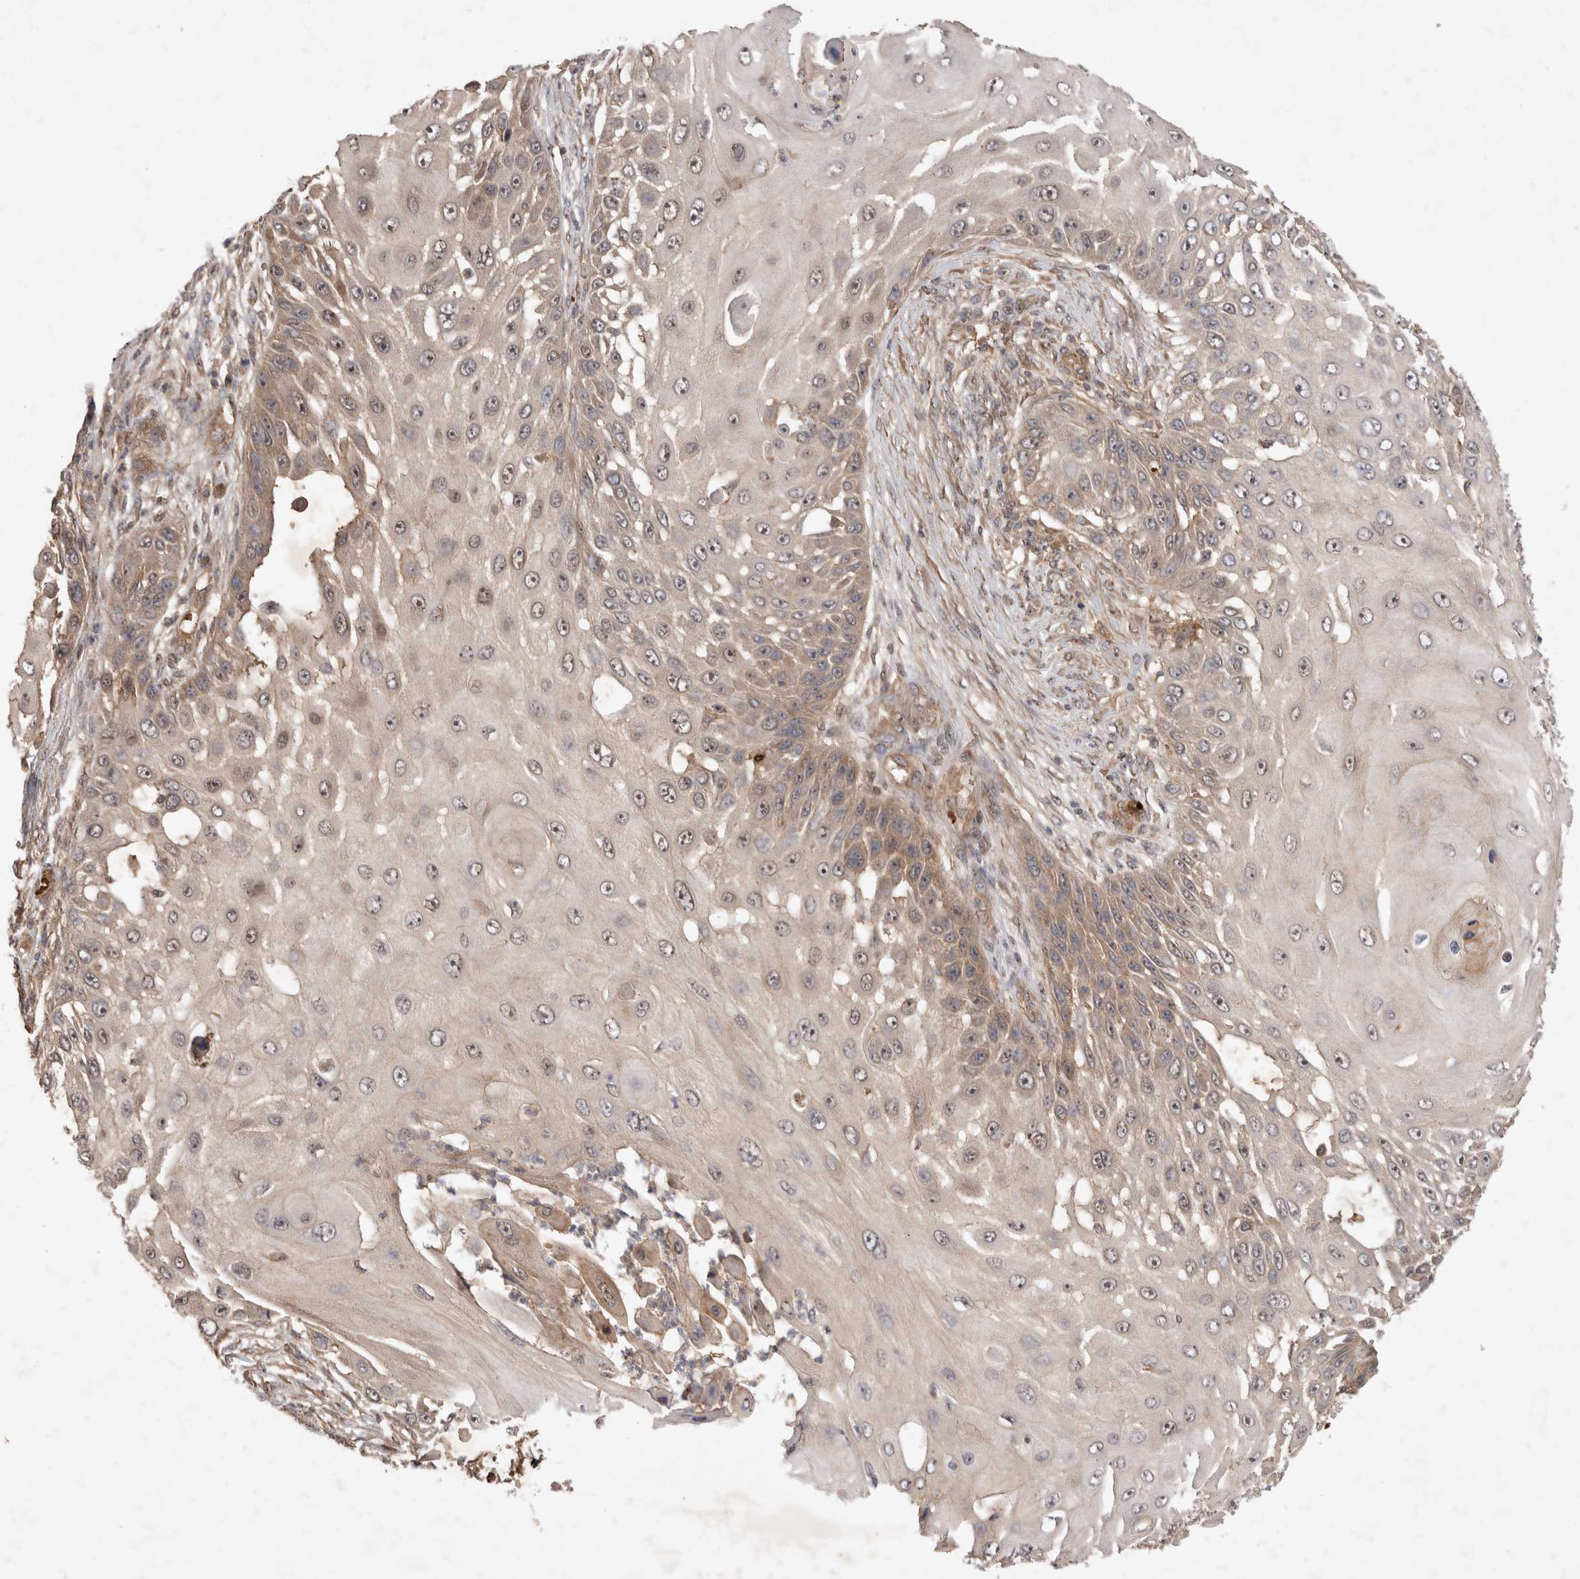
{"staining": {"intensity": "moderate", "quantity": "25%-75%", "location": "cytoplasmic/membranous,nuclear"}, "tissue": "skin cancer", "cell_type": "Tumor cells", "image_type": "cancer", "snomed": [{"axis": "morphology", "description": "Squamous cell carcinoma, NOS"}, {"axis": "topography", "description": "Skin"}], "caption": "Protein analysis of skin cancer (squamous cell carcinoma) tissue demonstrates moderate cytoplasmic/membranous and nuclear staining in about 25%-75% of tumor cells.", "gene": "FAM221A", "patient": {"sex": "female", "age": 44}}